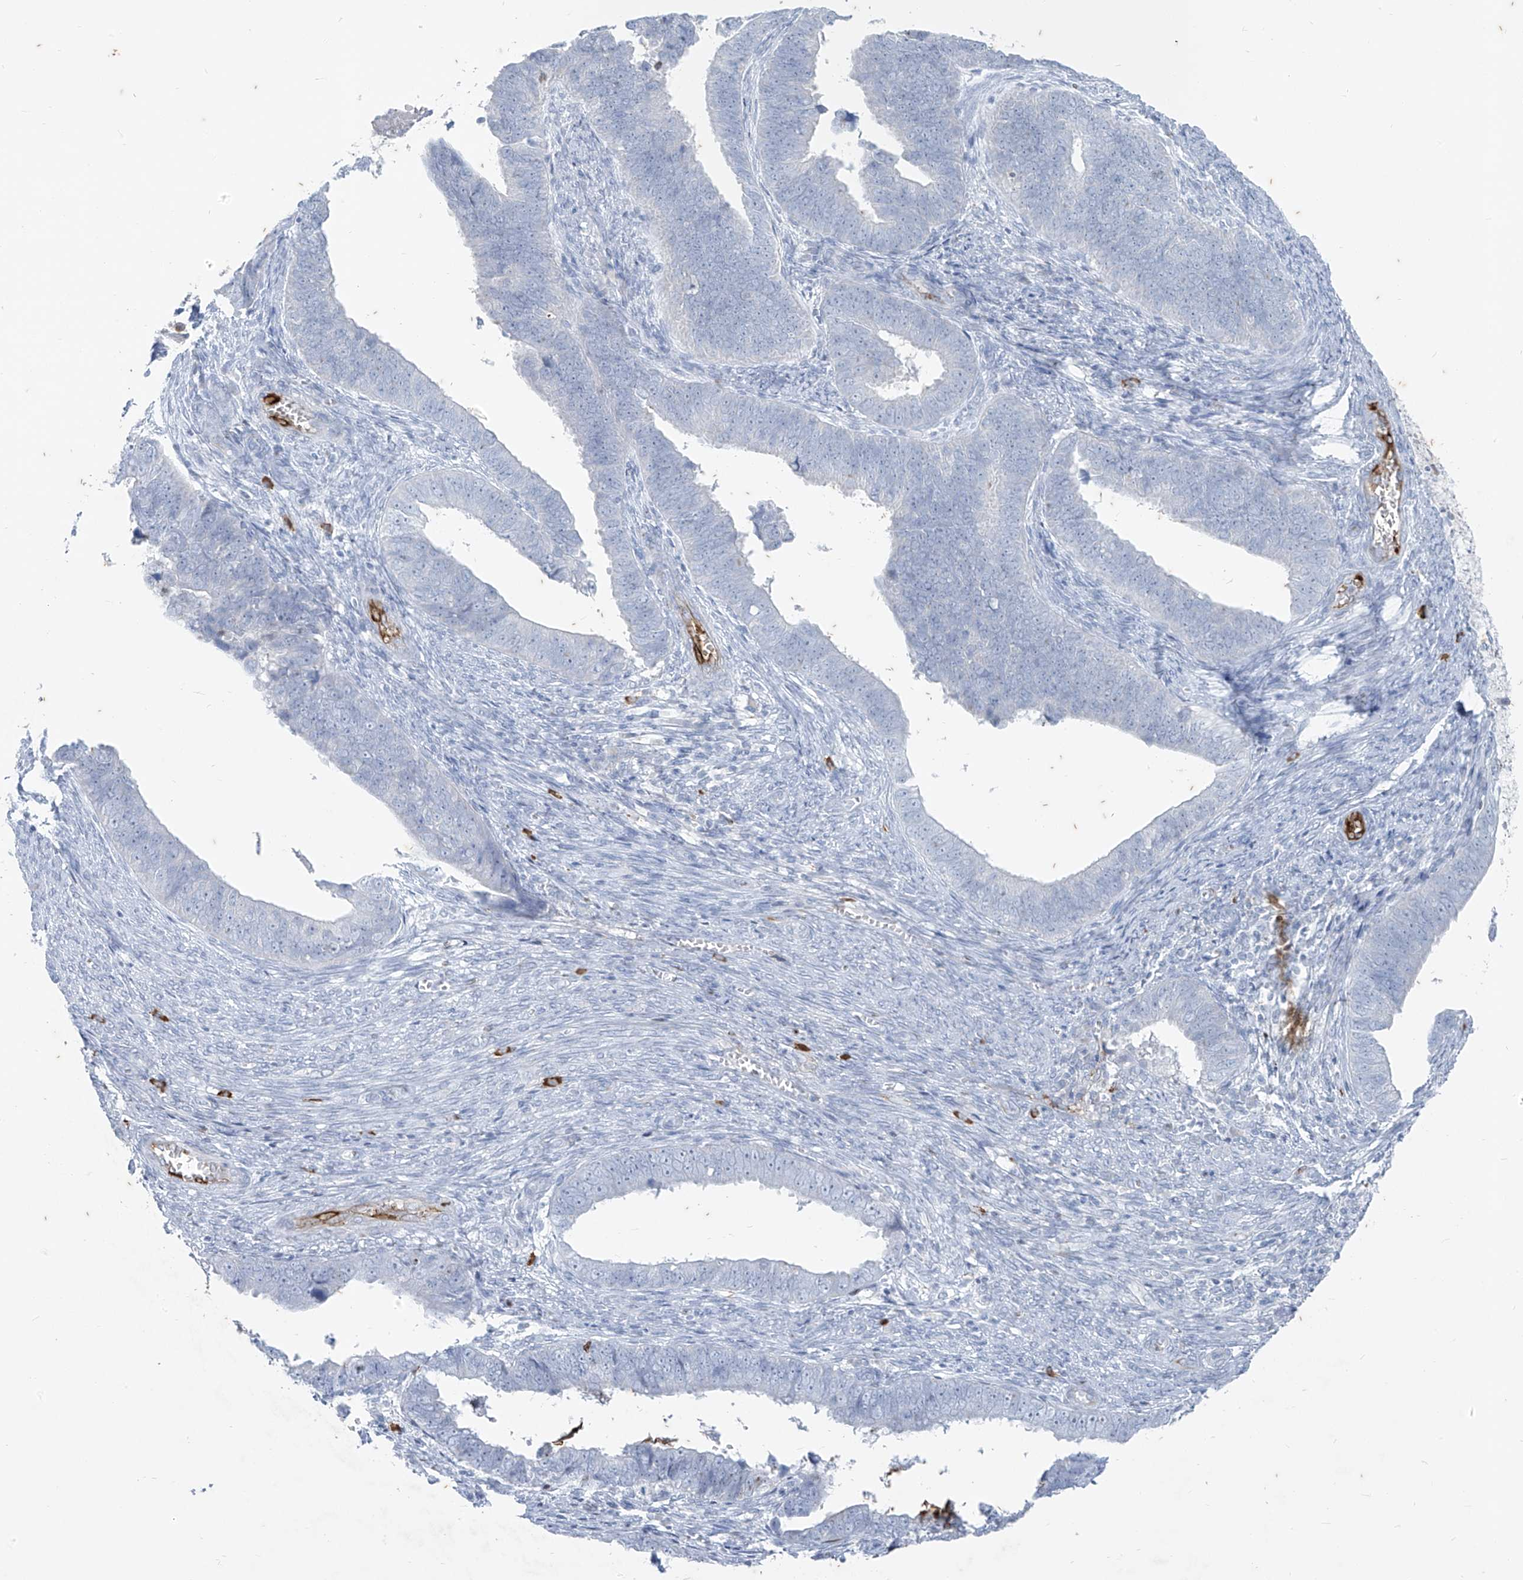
{"staining": {"intensity": "negative", "quantity": "none", "location": "none"}, "tissue": "endometrial cancer", "cell_type": "Tumor cells", "image_type": "cancer", "snomed": [{"axis": "morphology", "description": "Adenocarcinoma, NOS"}, {"axis": "topography", "description": "Endometrium"}], "caption": "An IHC micrograph of endometrial adenocarcinoma is shown. There is no staining in tumor cells of endometrial adenocarcinoma. Nuclei are stained in blue.", "gene": "CX3CR1", "patient": {"sex": "female", "age": 75}}